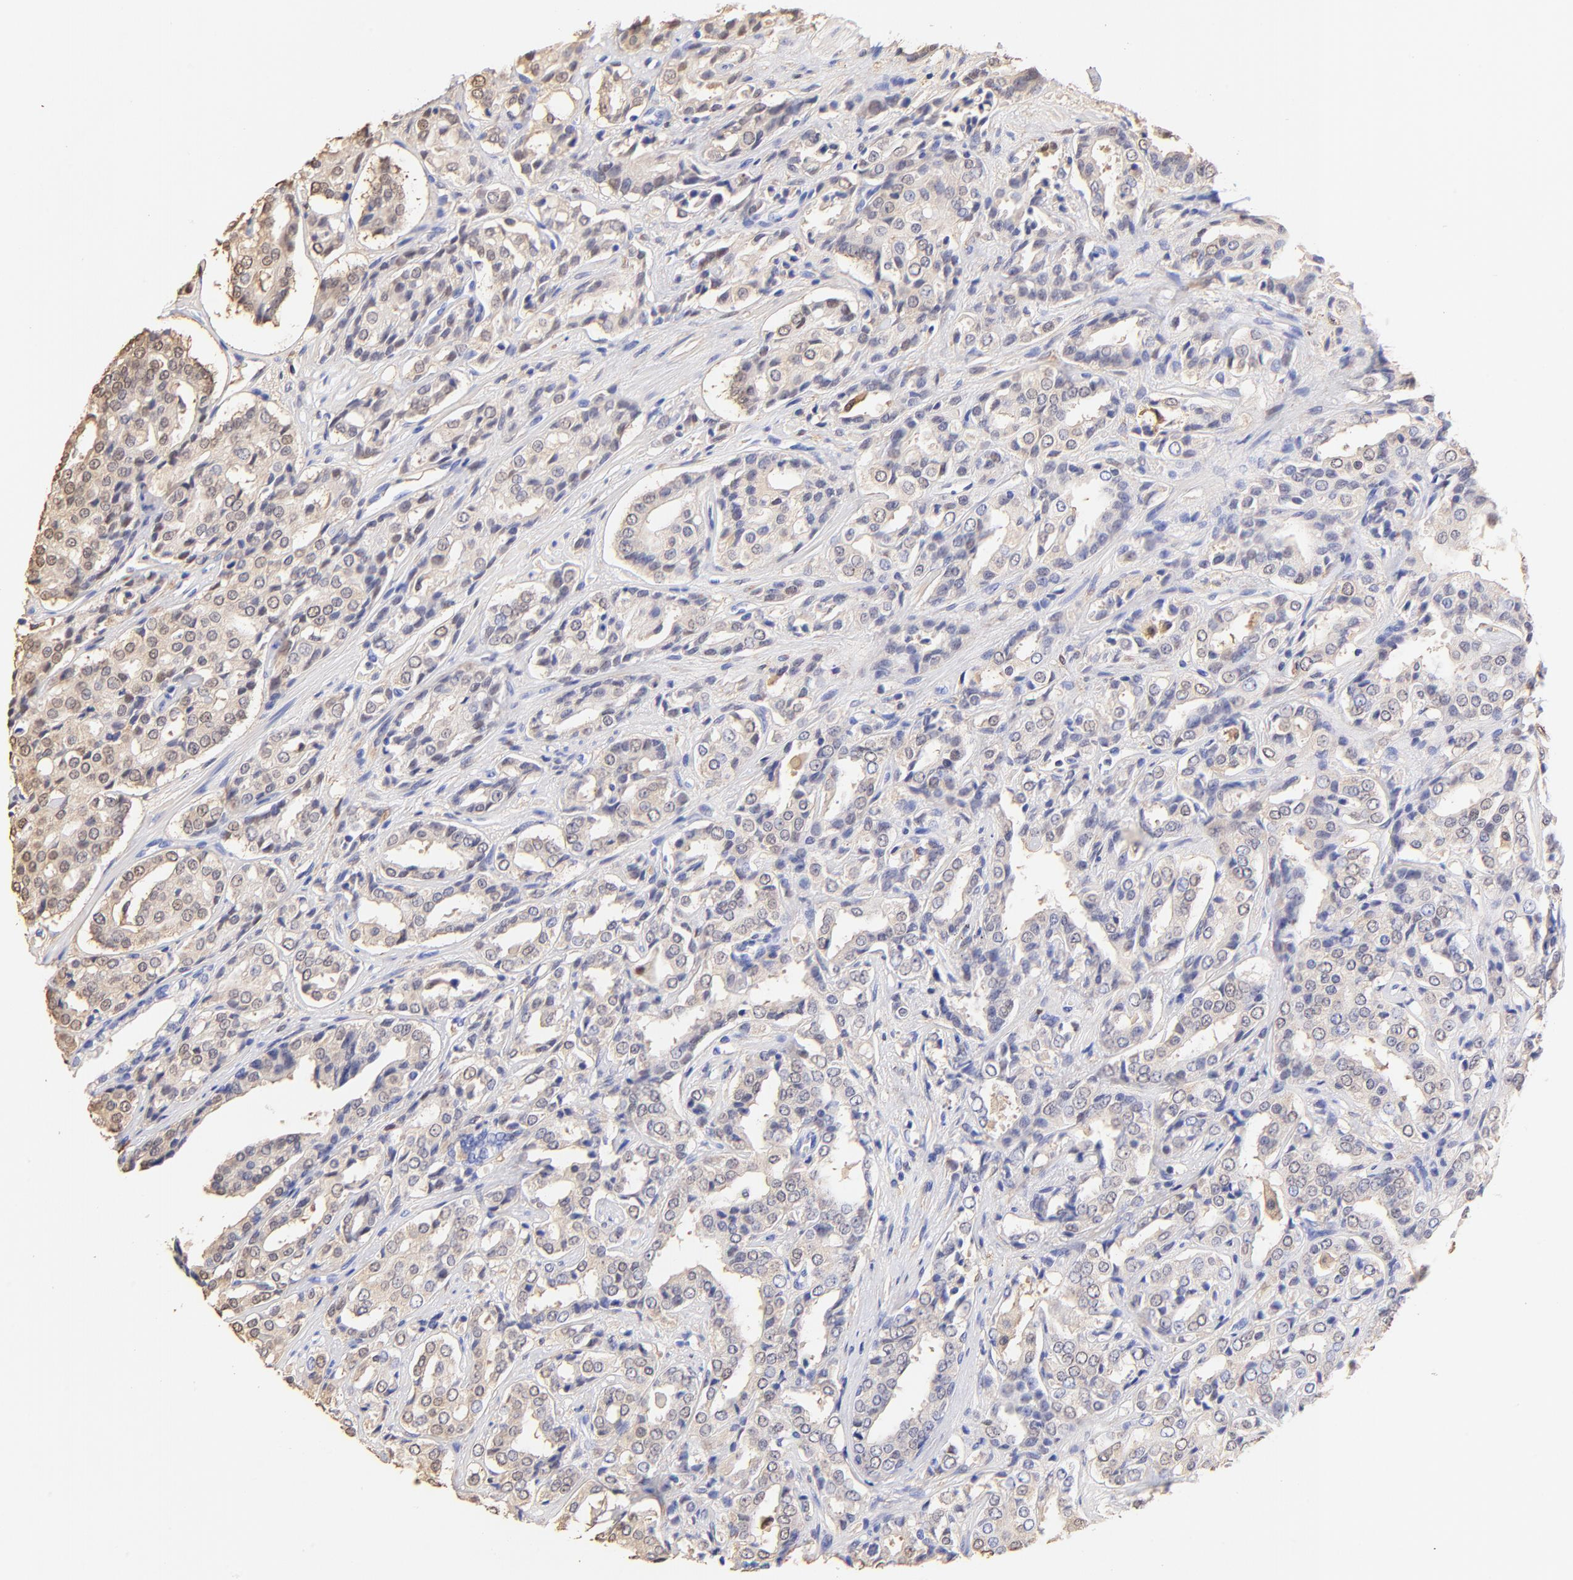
{"staining": {"intensity": "negative", "quantity": "none", "location": "none"}, "tissue": "prostate cancer", "cell_type": "Tumor cells", "image_type": "cancer", "snomed": [{"axis": "morphology", "description": "Adenocarcinoma, Medium grade"}, {"axis": "topography", "description": "Prostate"}], "caption": "The histopathology image reveals no significant positivity in tumor cells of prostate cancer (adenocarcinoma (medium-grade)).", "gene": "ALDH1A1", "patient": {"sex": "male", "age": 60}}